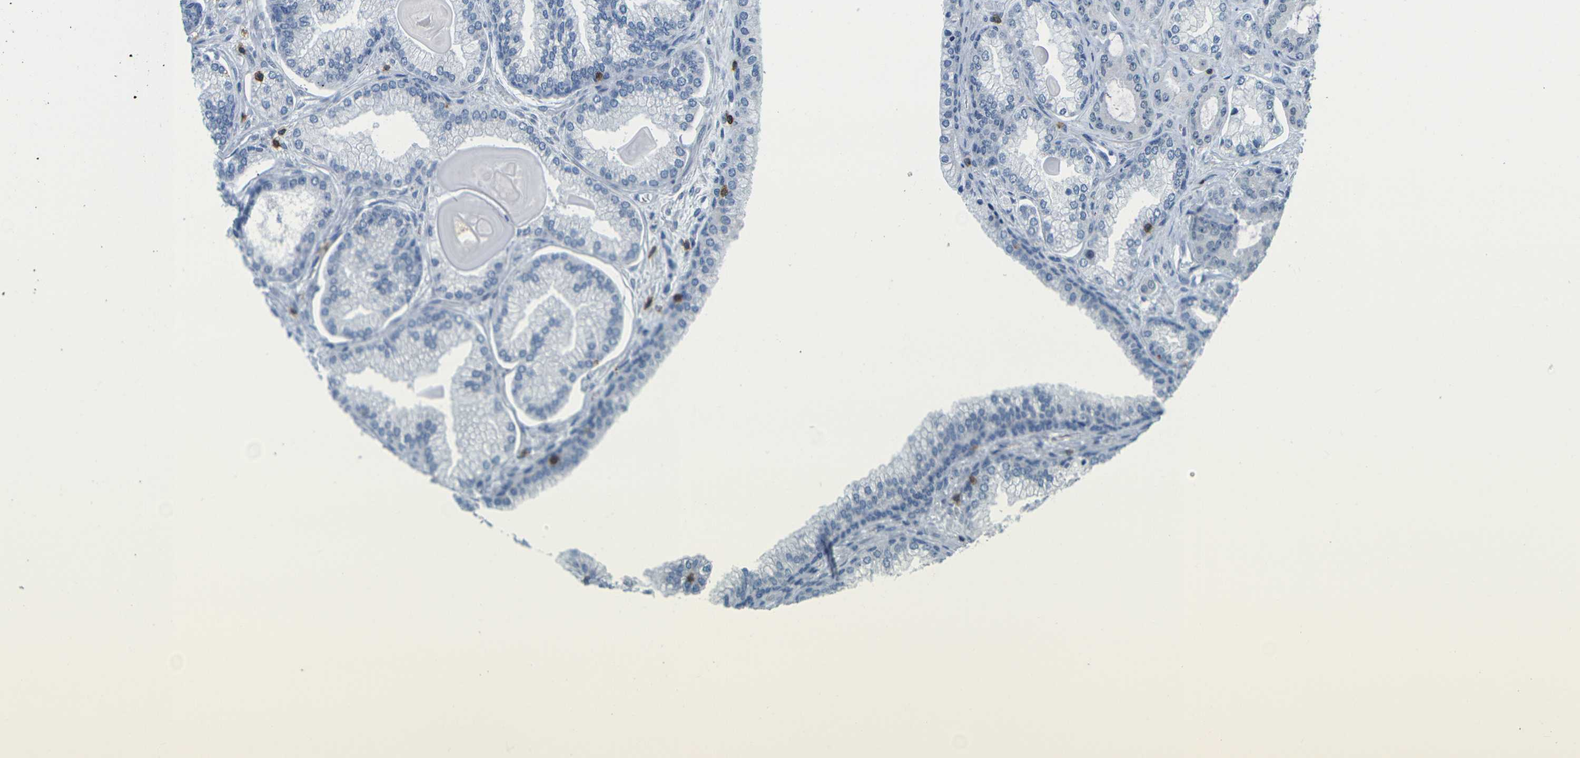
{"staining": {"intensity": "negative", "quantity": "none", "location": "none"}, "tissue": "prostate cancer", "cell_type": "Tumor cells", "image_type": "cancer", "snomed": [{"axis": "morphology", "description": "Adenocarcinoma, Low grade"}, {"axis": "topography", "description": "Prostate"}], "caption": "DAB (3,3'-diaminobenzidine) immunohistochemical staining of human prostate cancer displays no significant expression in tumor cells.", "gene": "CD3D", "patient": {"sex": "male", "age": 59}}